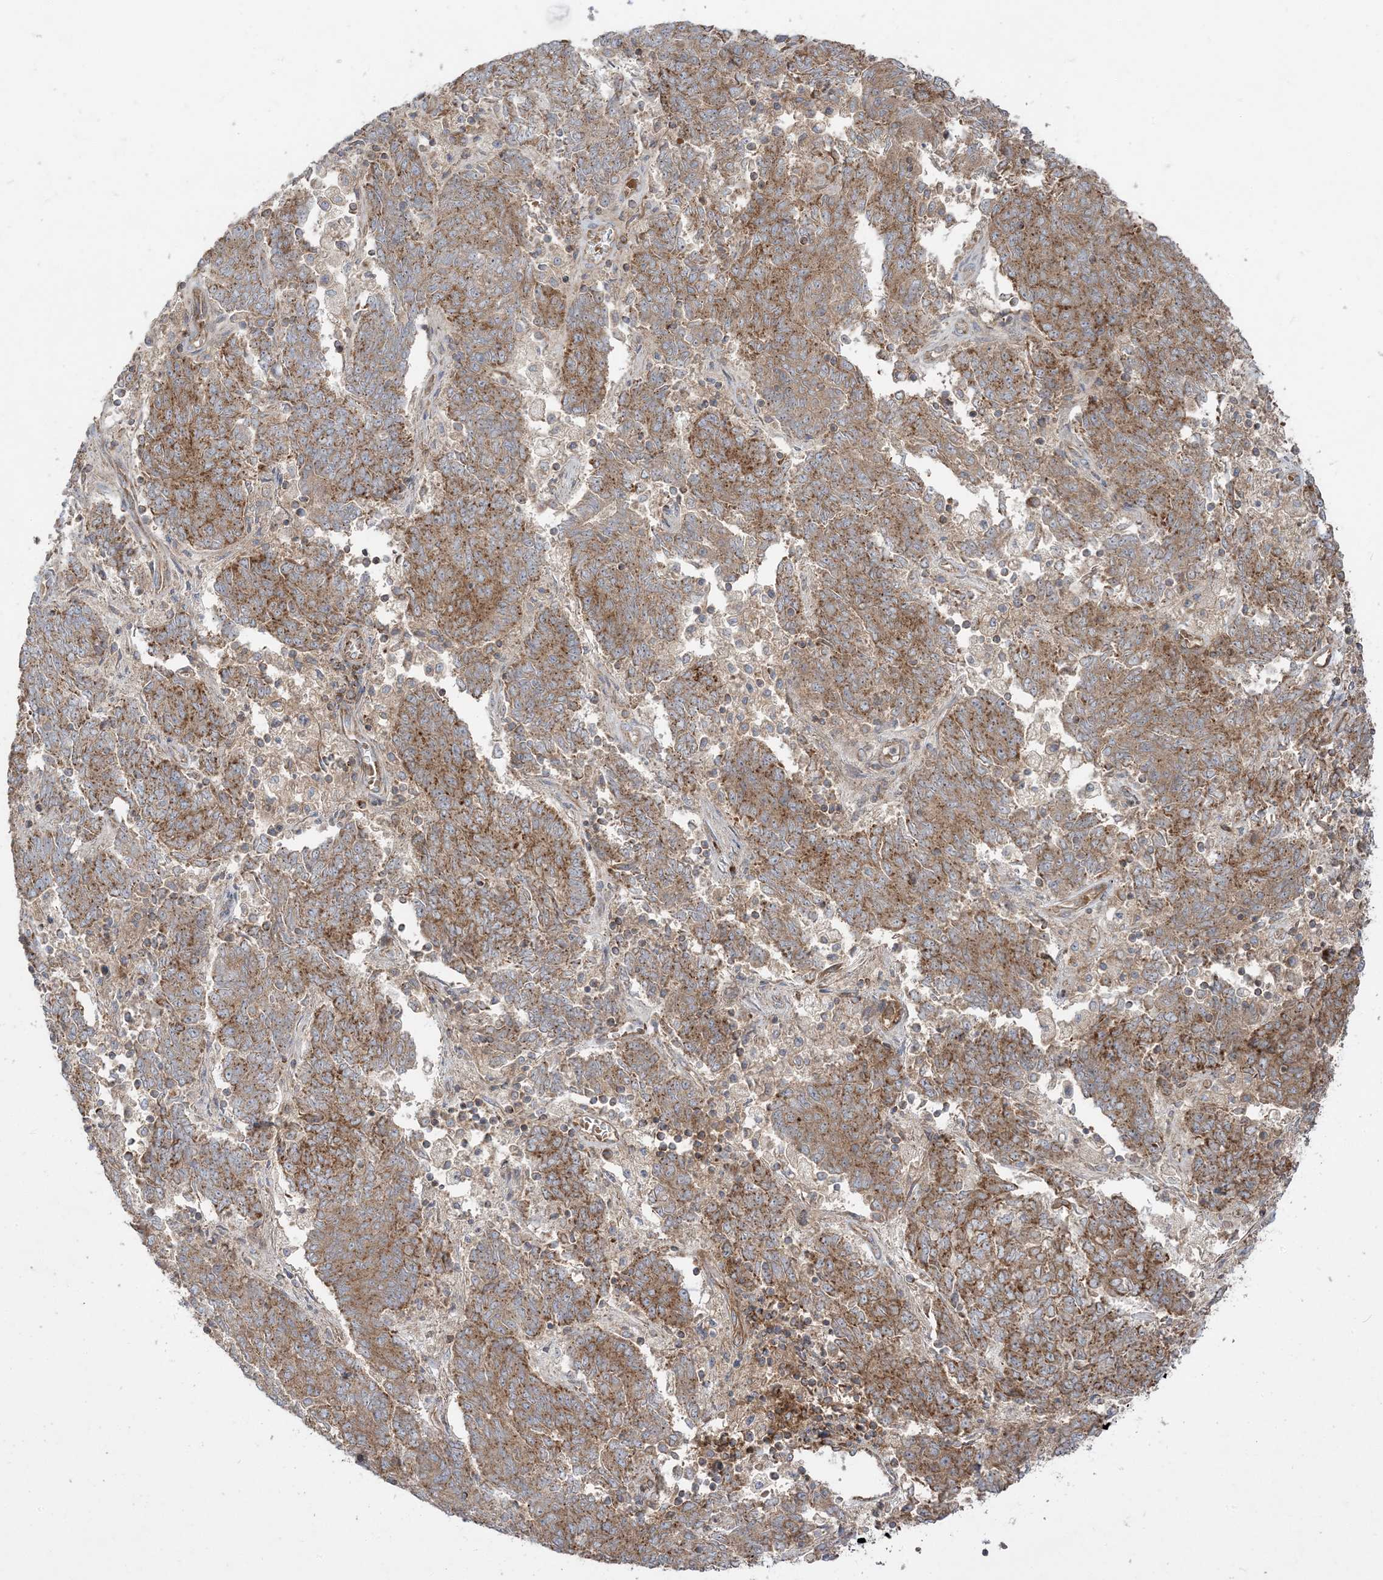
{"staining": {"intensity": "moderate", "quantity": ">75%", "location": "cytoplasmic/membranous"}, "tissue": "endometrial cancer", "cell_type": "Tumor cells", "image_type": "cancer", "snomed": [{"axis": "morphology", "description": "Adenocarcinoma, NOS"}, {"axis": "topography", "description": "Endometrium"}], "caption": "Endometrial cancer stained with a brown dye reveals moderate cytoplasmic/membranous positive positivity in approximately >75% of tumor cells.", "gene": "AARS2", "patient": {"sex": "female", "age": 80}}